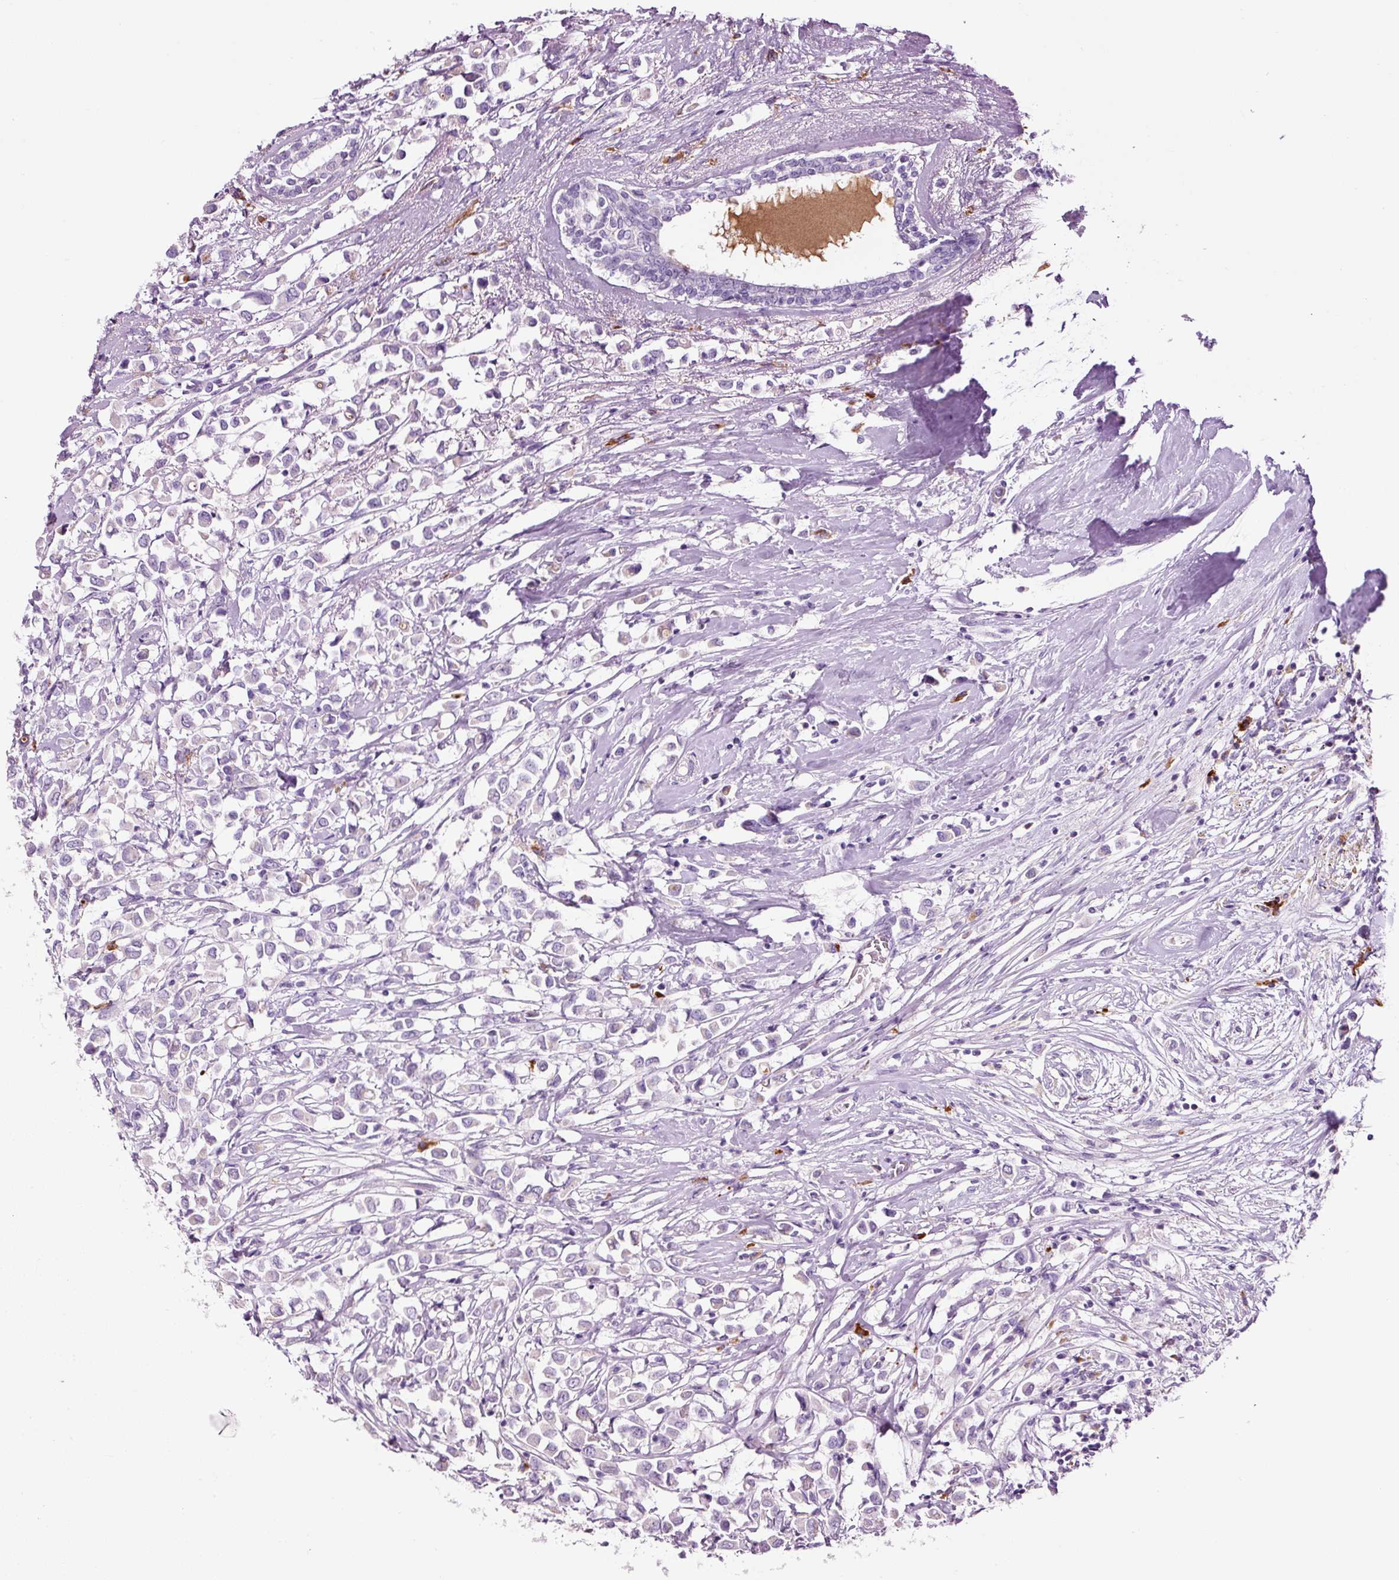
{"staining": {"intensity": "negative", "quantity": "none", "location": "none"}, "tissue": "breast cancer", "cell_type": "Tumor cells", "image_type": "cancer", "snomed": [{"axis": "morphology", "description": "Duct carcinoma"}, {"axis": "topography", "description": "Breast"}], "caption": "Intraductal carcinoma (breast) was stained to show a protein in brown. There is no significant expression in tumor cells. The staining is performed using DAB (3,3'-diaminobenzidine) brown chromogen with nuclei counter-stained in using hematoxylin.", "gene": "KLF1", "patient": {"sex": "female", "age": 61}}